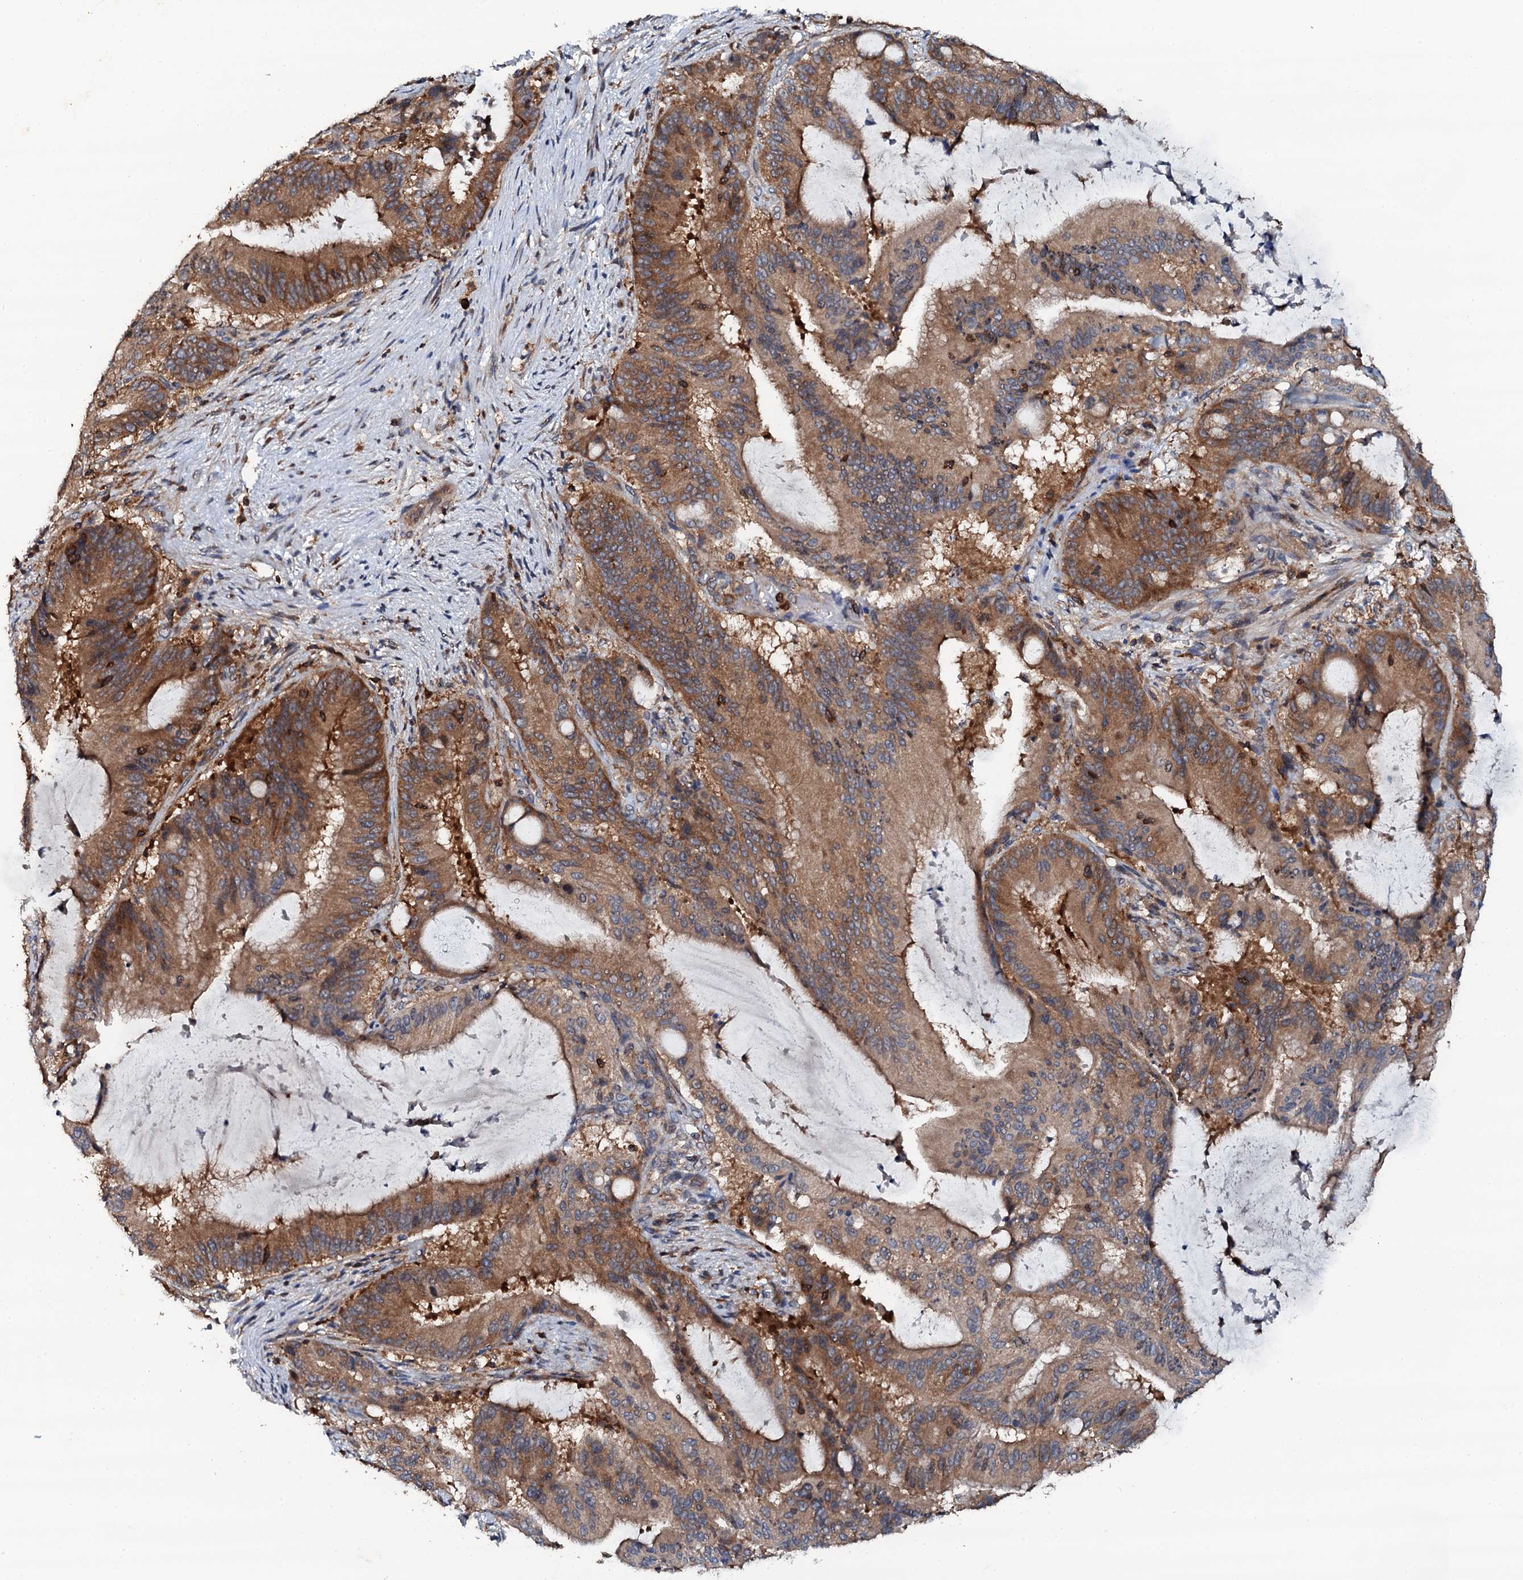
{"staining": {"intensity": "moderate", "quantity": ">75%", "location": "cytoplasmic/membranous"}, "tissue": "liver cancer", "cell_type": "Tumor cells", "image_type": "cancer", "snomed": [{"axis": "morphology", "description": "Normal tissue, NOS"}, {"axis": "morphology", "description": "Cholangiocarcinoma"}, {"axis": "topography", "description": "Liver"}, {"axis": "topography", "description": "Peripheral nerve tissue"}], "caption": "Protein expression analysis of liver cholangiocarcinoma demonstrates moderate cytoplasmic/membranous expression in approximately >75% of tumor cells. (Stains: DAB (3,3'-diaminobenzidine) in brown, nuclei in blue, Microscopy: brightfield microscopy at high magnification).", "gene": "GRK2", "patient": {"sex": "female", "age": 73}}